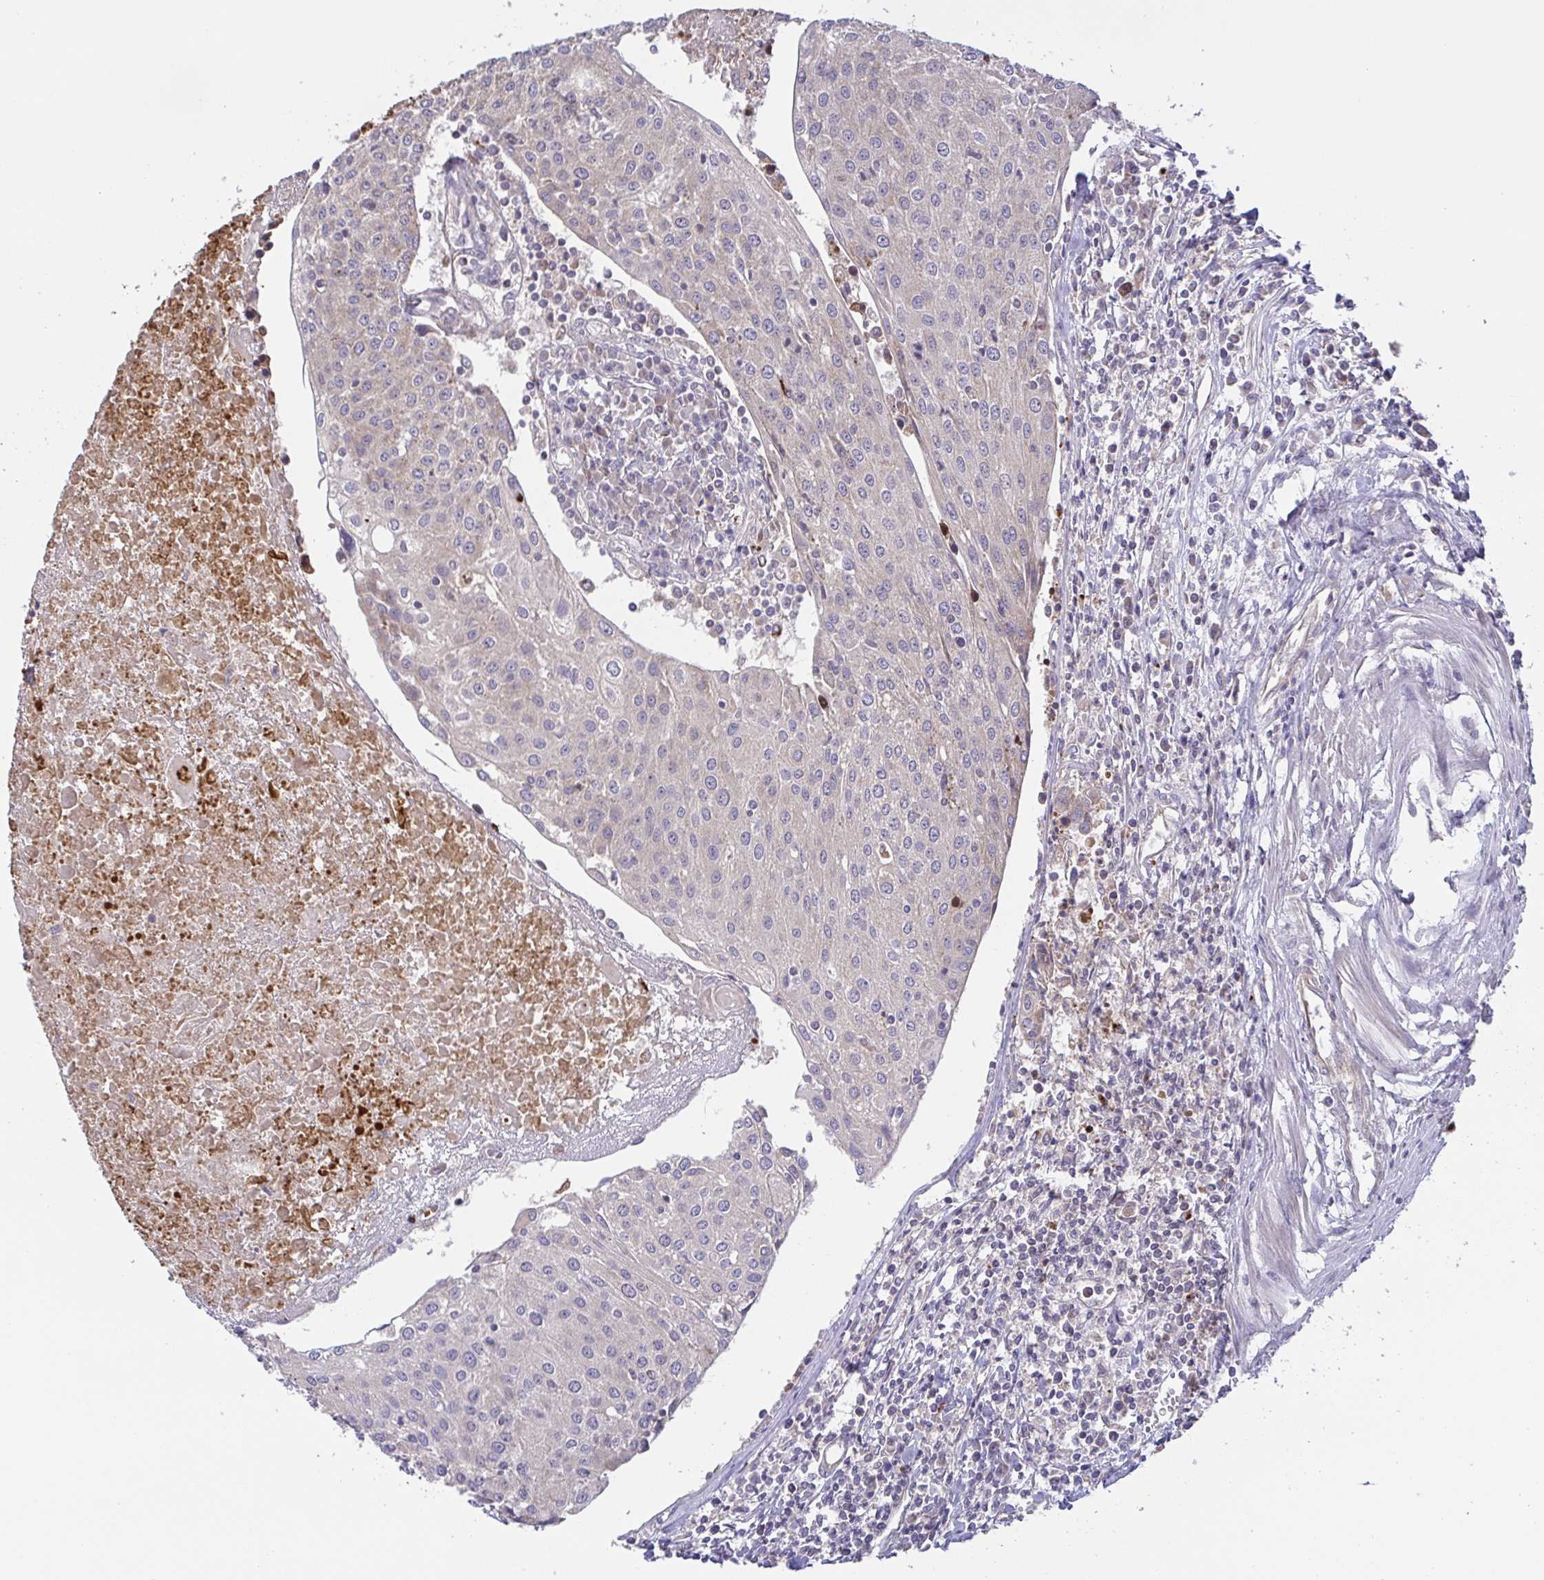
{"staining": {"intensity": "weak", "quantity": "25%-75%", "location": "cytoplasmic/membranous"}, "tissue": "urothelial cancer", "cell_type": "Tumor cells", "image_type": "cancer", "snomed": [{"axis": "morphology", "description": "Urothelial carcinoma, High grade"}, {"axis": "topography", "description": "Urinary bladder"}], "caption": "Urothelial cancer was stained to show a protein in brown. There is low levels of weak cytoplasmic/membranous positivity in about 25%-75% of tumor cells. Using DAB (3,3'-diaminobenzidine) (brown) and hematoxylin (blue) stains, captured at high magnification using brightfield microscopy.", "gene": "OSBPL7", "patient": {"sex": "female", "age": 85}}